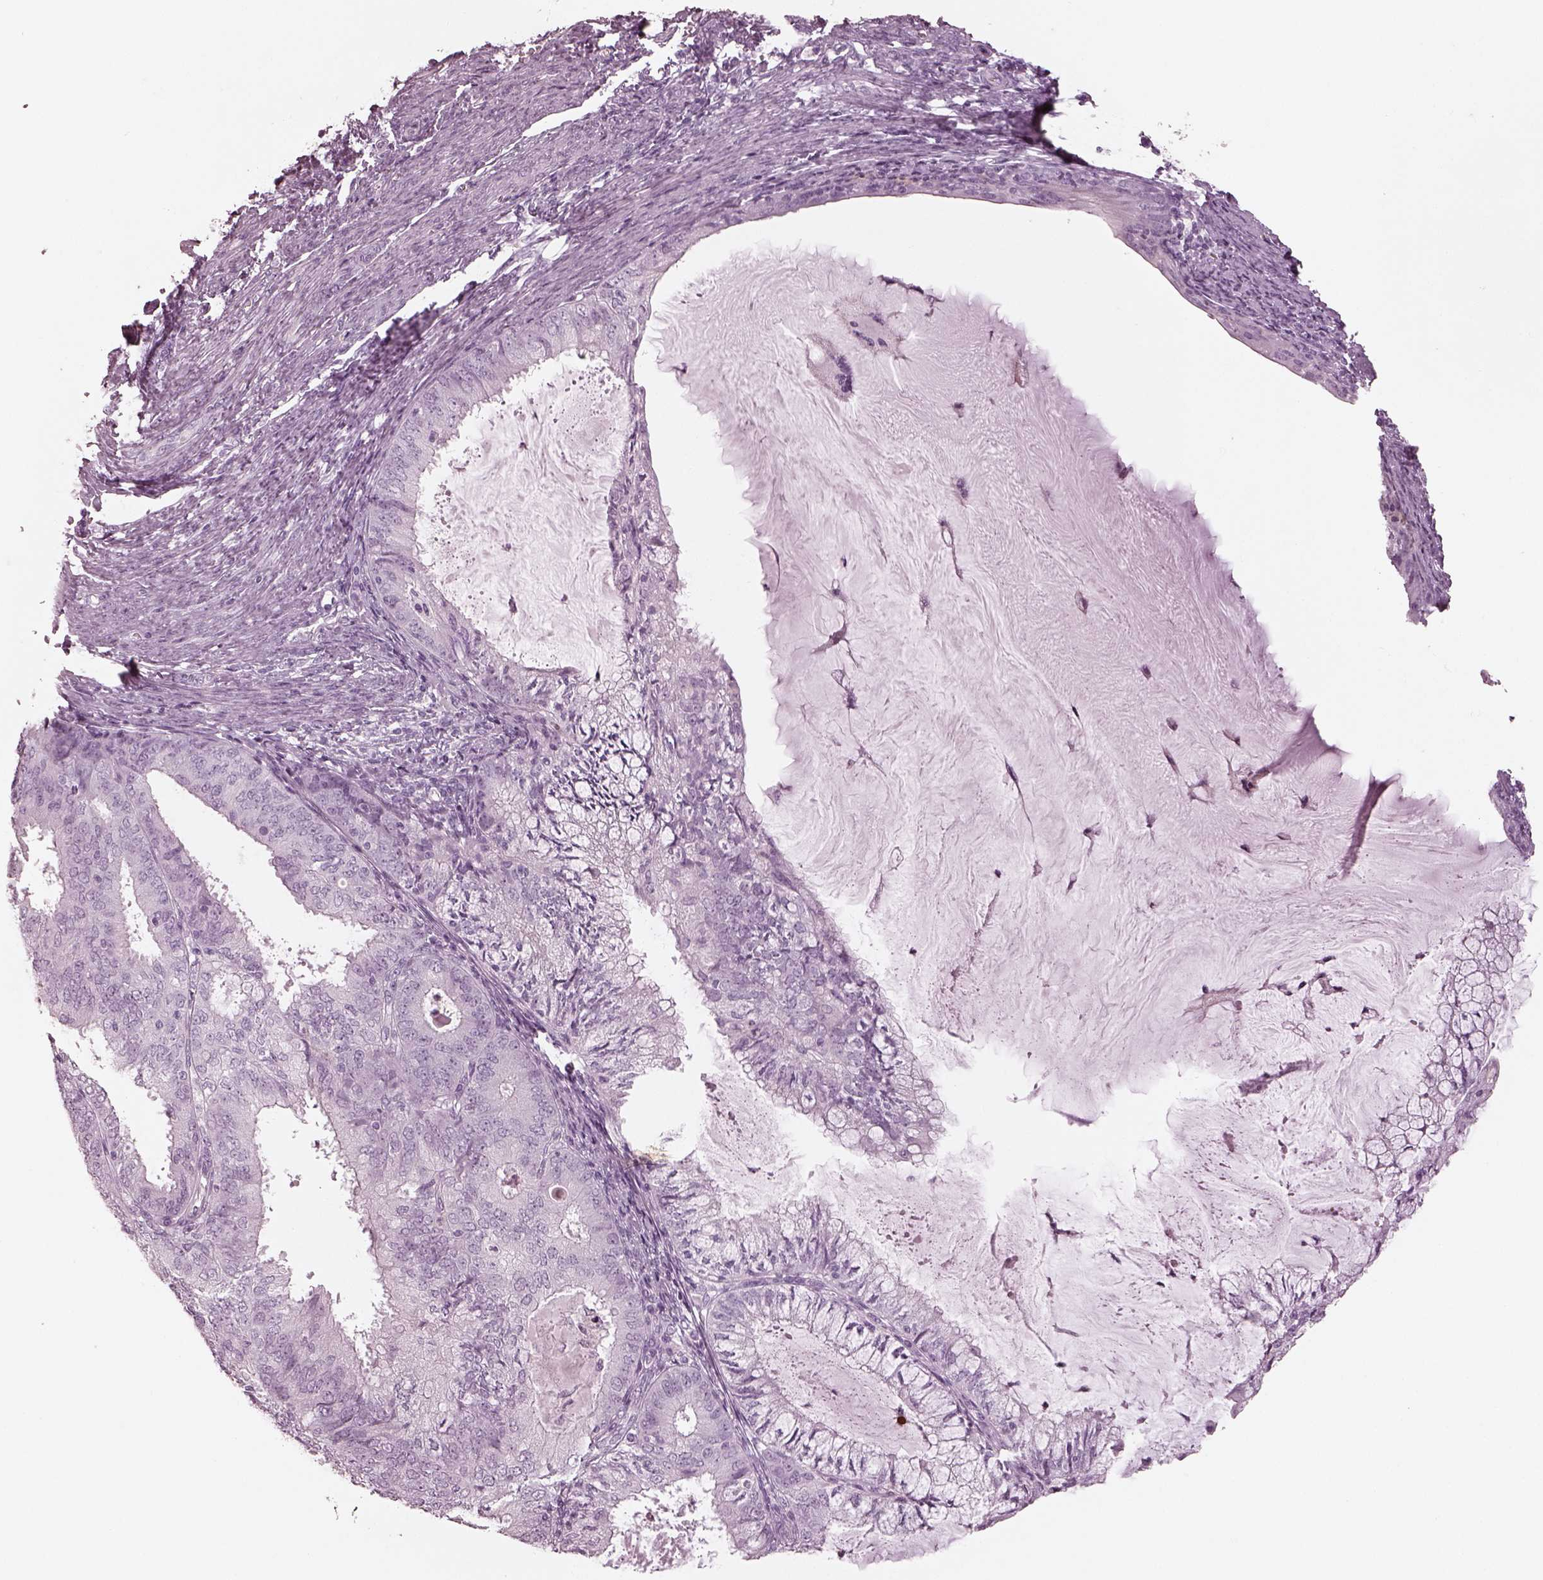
{"staining": {"intensity": "negative", "quantity": "none", "location": "none"}, "tissue": "endometrial cancer", "cell_type": "Tumor cells", "image_type": "cancer", "snomed": [{"axis": "morphology", "description": "Adenocarcinoma, NOS"}, {"axis": "topography", "description": "Endometrium"}], "caption": "Immunohistochemistry (IHC) image of human endometrial cancer stained for a protein (brown), which exhibits no positivity in tumor cells.", "gene": "OPN4", "patient": {"sex": "female", "age": 57}}